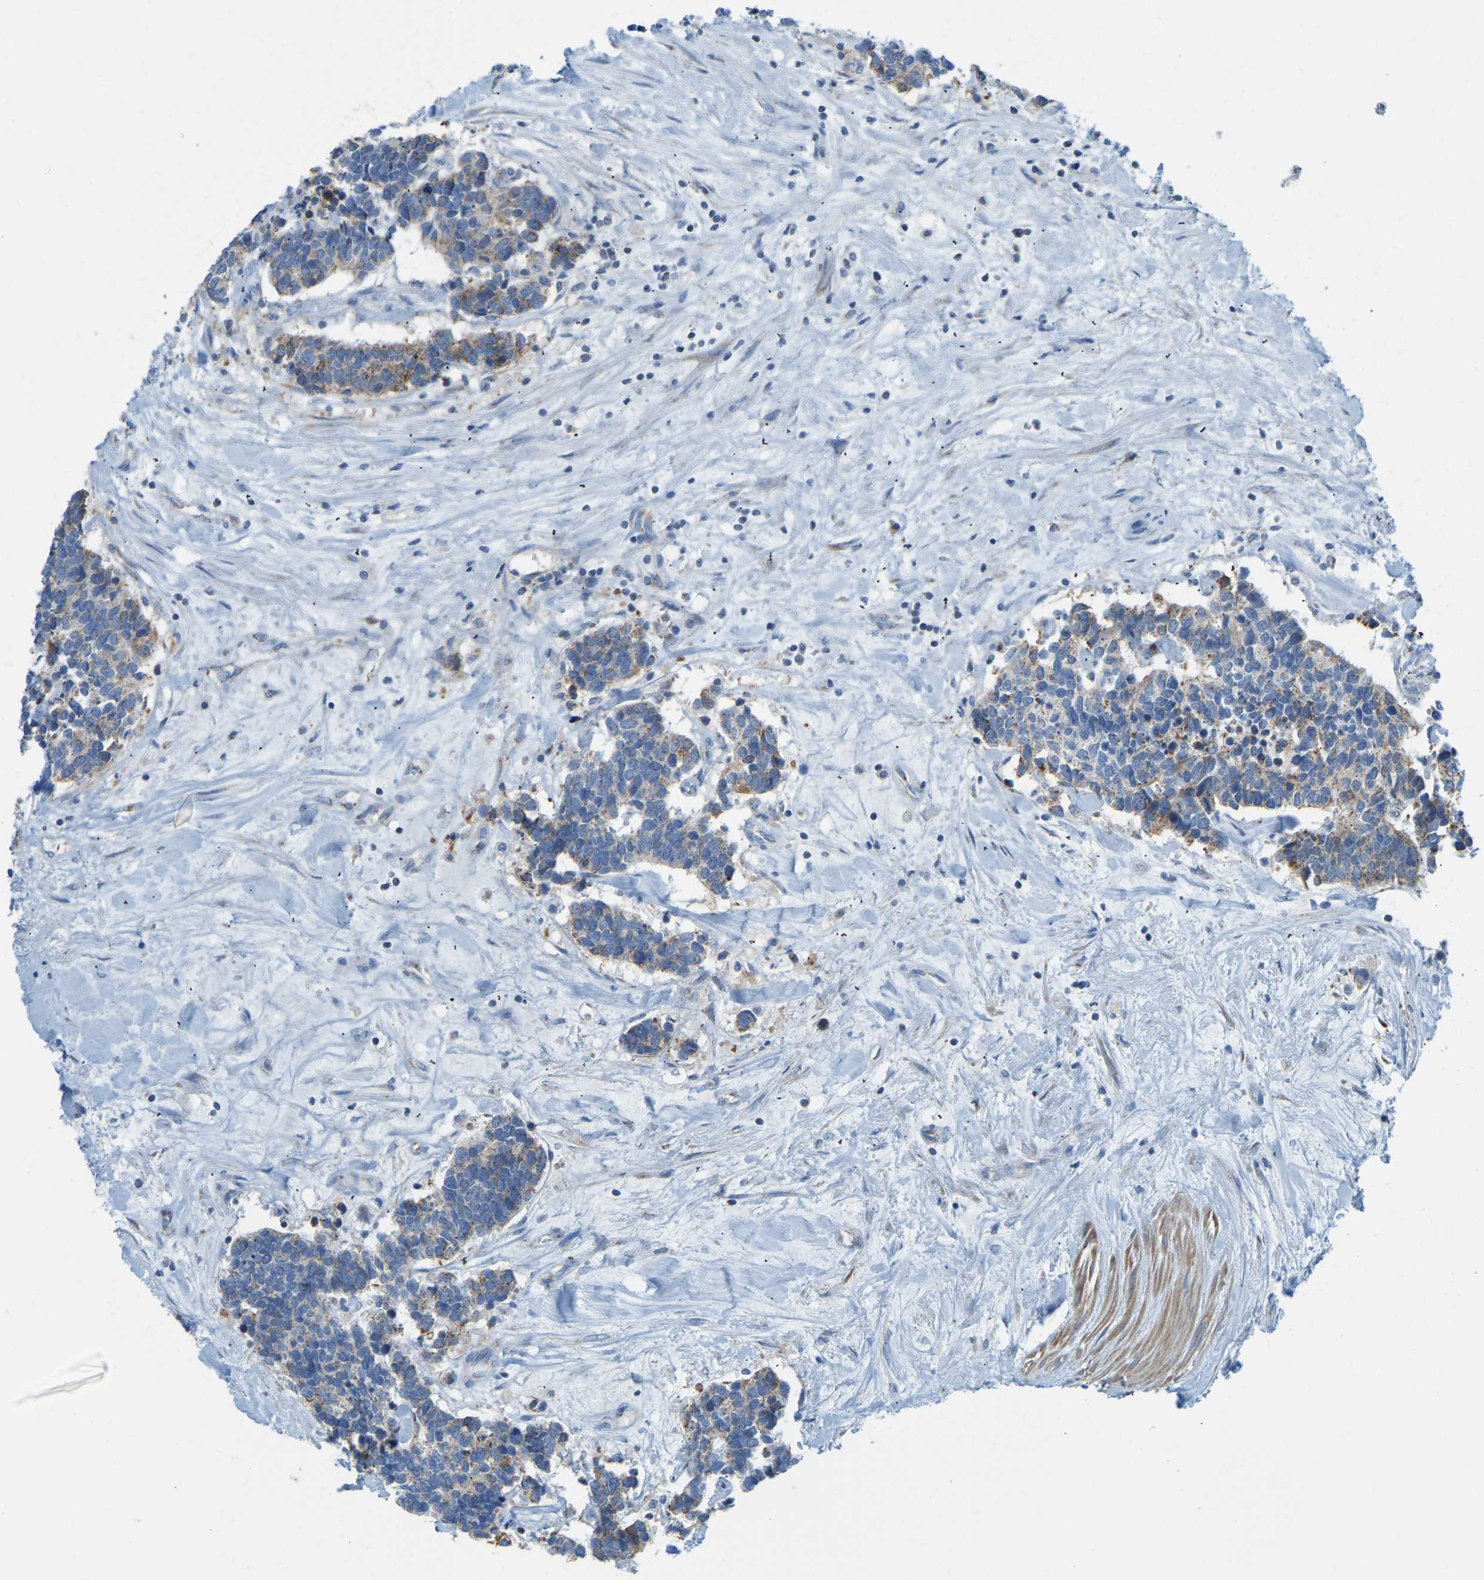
{"staining": {"intensity": "weak", "quantity": "<25%", "location": "cytoplasmic/membranous"}, "tissue": "carcinoid", "cell_type": "Tumor cells", "image_type": "cancer", "snomed": [{"axis": "morphology", "description": "Carcinoma, NOS"}, {"axis": "morphology", "description": "Carcinoid, malignant, NOS"}, {"axis": "topography", "description": "Urinary bladder"}], "caption": "This is an immunohistochemistry (IHC) micrograph of carcinoma. There is no expression in tumor cells.", "gene": "GDA", "patient": {"sex": "male", "age": 57}}